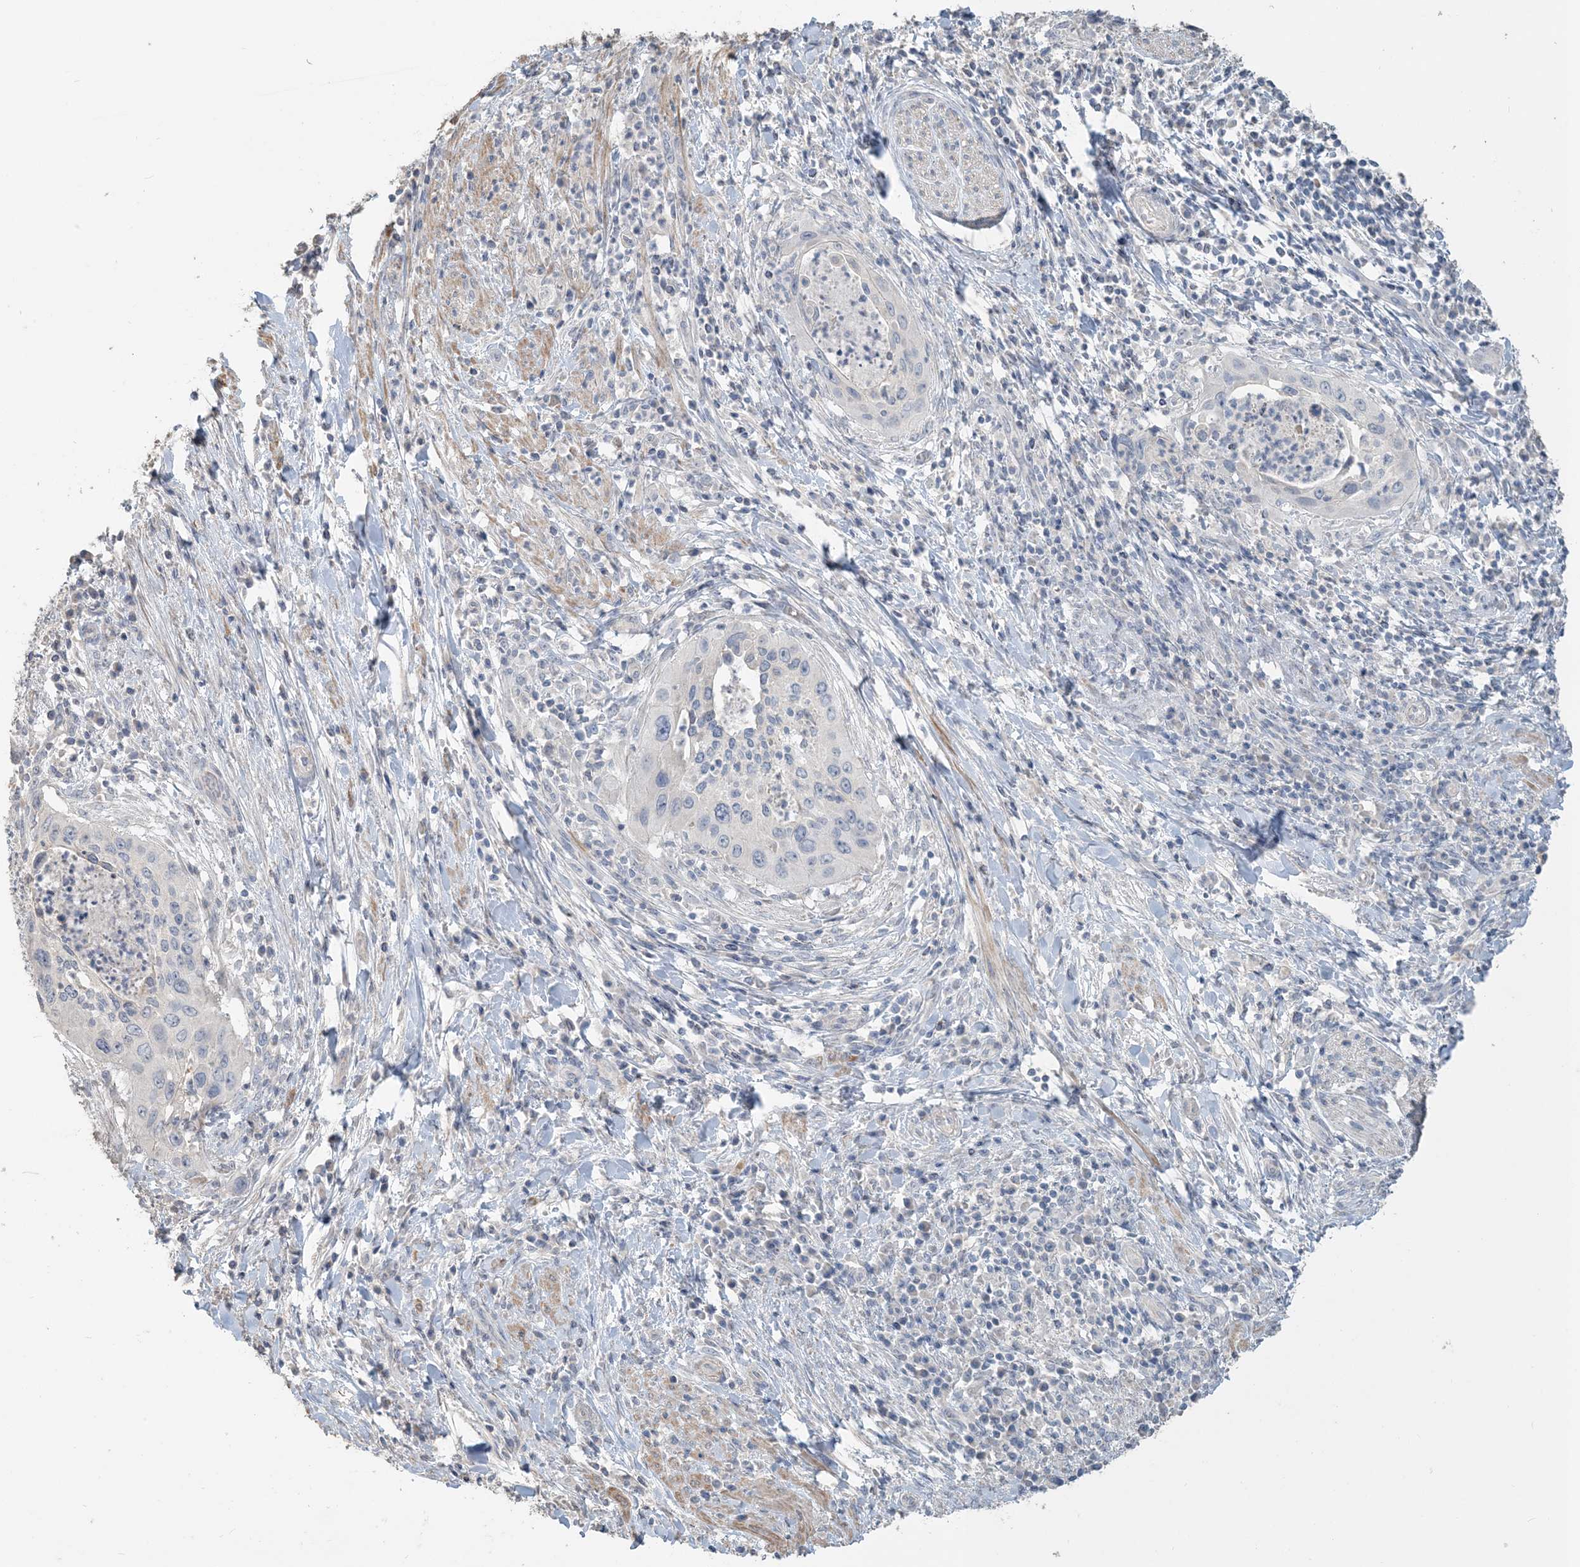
{"staining": {"intensity": "negative", "quantity": "none", "location": "none"}, "tissue": "cervical cancer", "cell_type": "Tumor cells", "image_type": "cancer", "snomed": [{"axis": "morphology", "description": "Squamous cell carcinoma, NOS"}, {"axis": "topography", "description": "Cervix"}], "caption": "High magnification brightfield microscopy of cervical cancer (squamous cell carcinoma) stained with DAB (brown) and counterstained with hematoxylin (blue): tumor cells show no significant staining.", "gene": "NPHS2", "patient": {"sex": "female", "age": 38}}